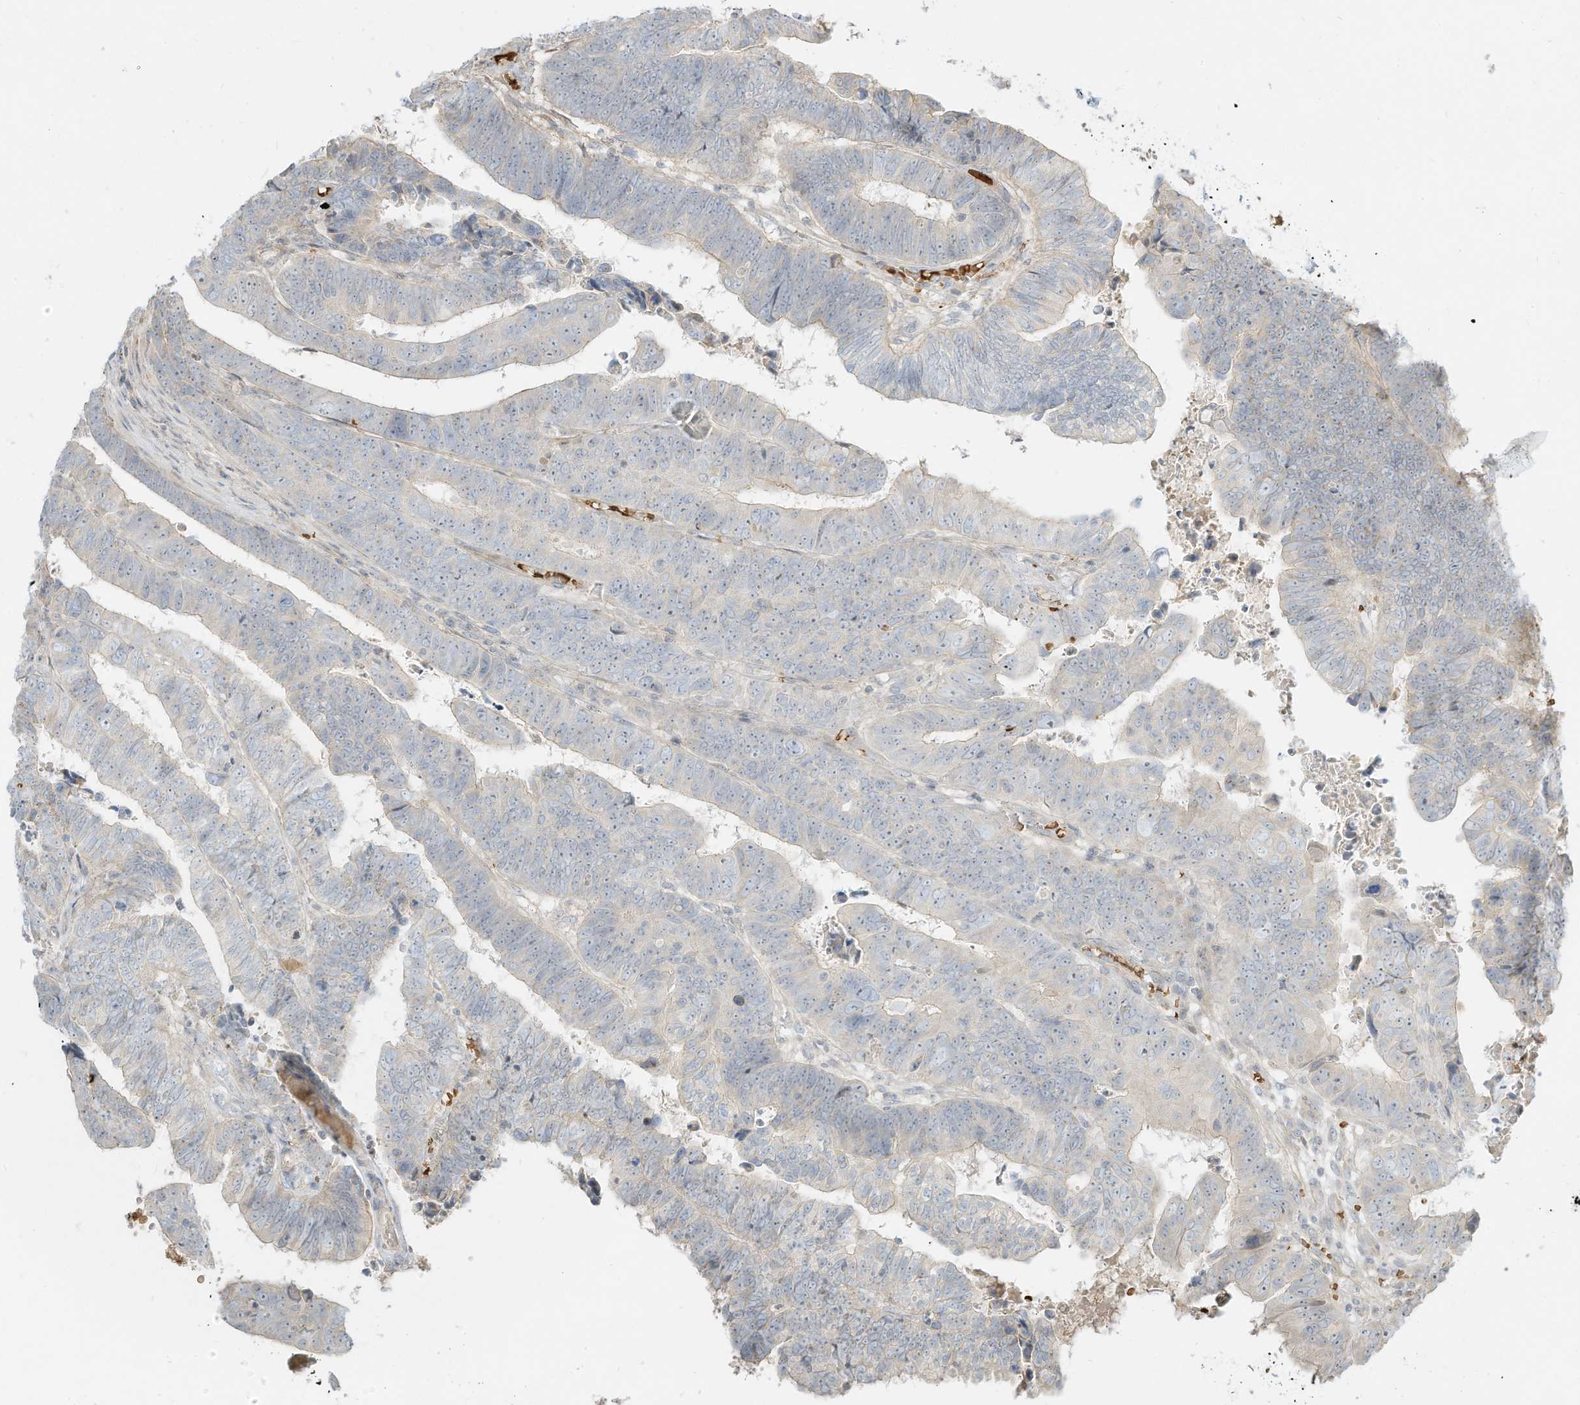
{"staining": {"intensity": "negative", "quantity": "none", "location": "none"}, "tissue": "colorectal cancer", "cell_type": "Tumor cells", "image_type": "cancer", "snomed": [{"axis": "morphology", "description": "Normal tissue, NOS"}, {"axis": "morphology", "description": "Adenocarcinoma, NOS"}, {"axis": "topography", "description": "Rectum"}], "caption": "A high-resolution micrograph shows immunohistochemistry staining of colorectal cancer (adenocarcinoma), which demonstrates no significant staining in tumor cells.", "gene": "OFD1", "patient": {"sex": "female", "age": 65}}